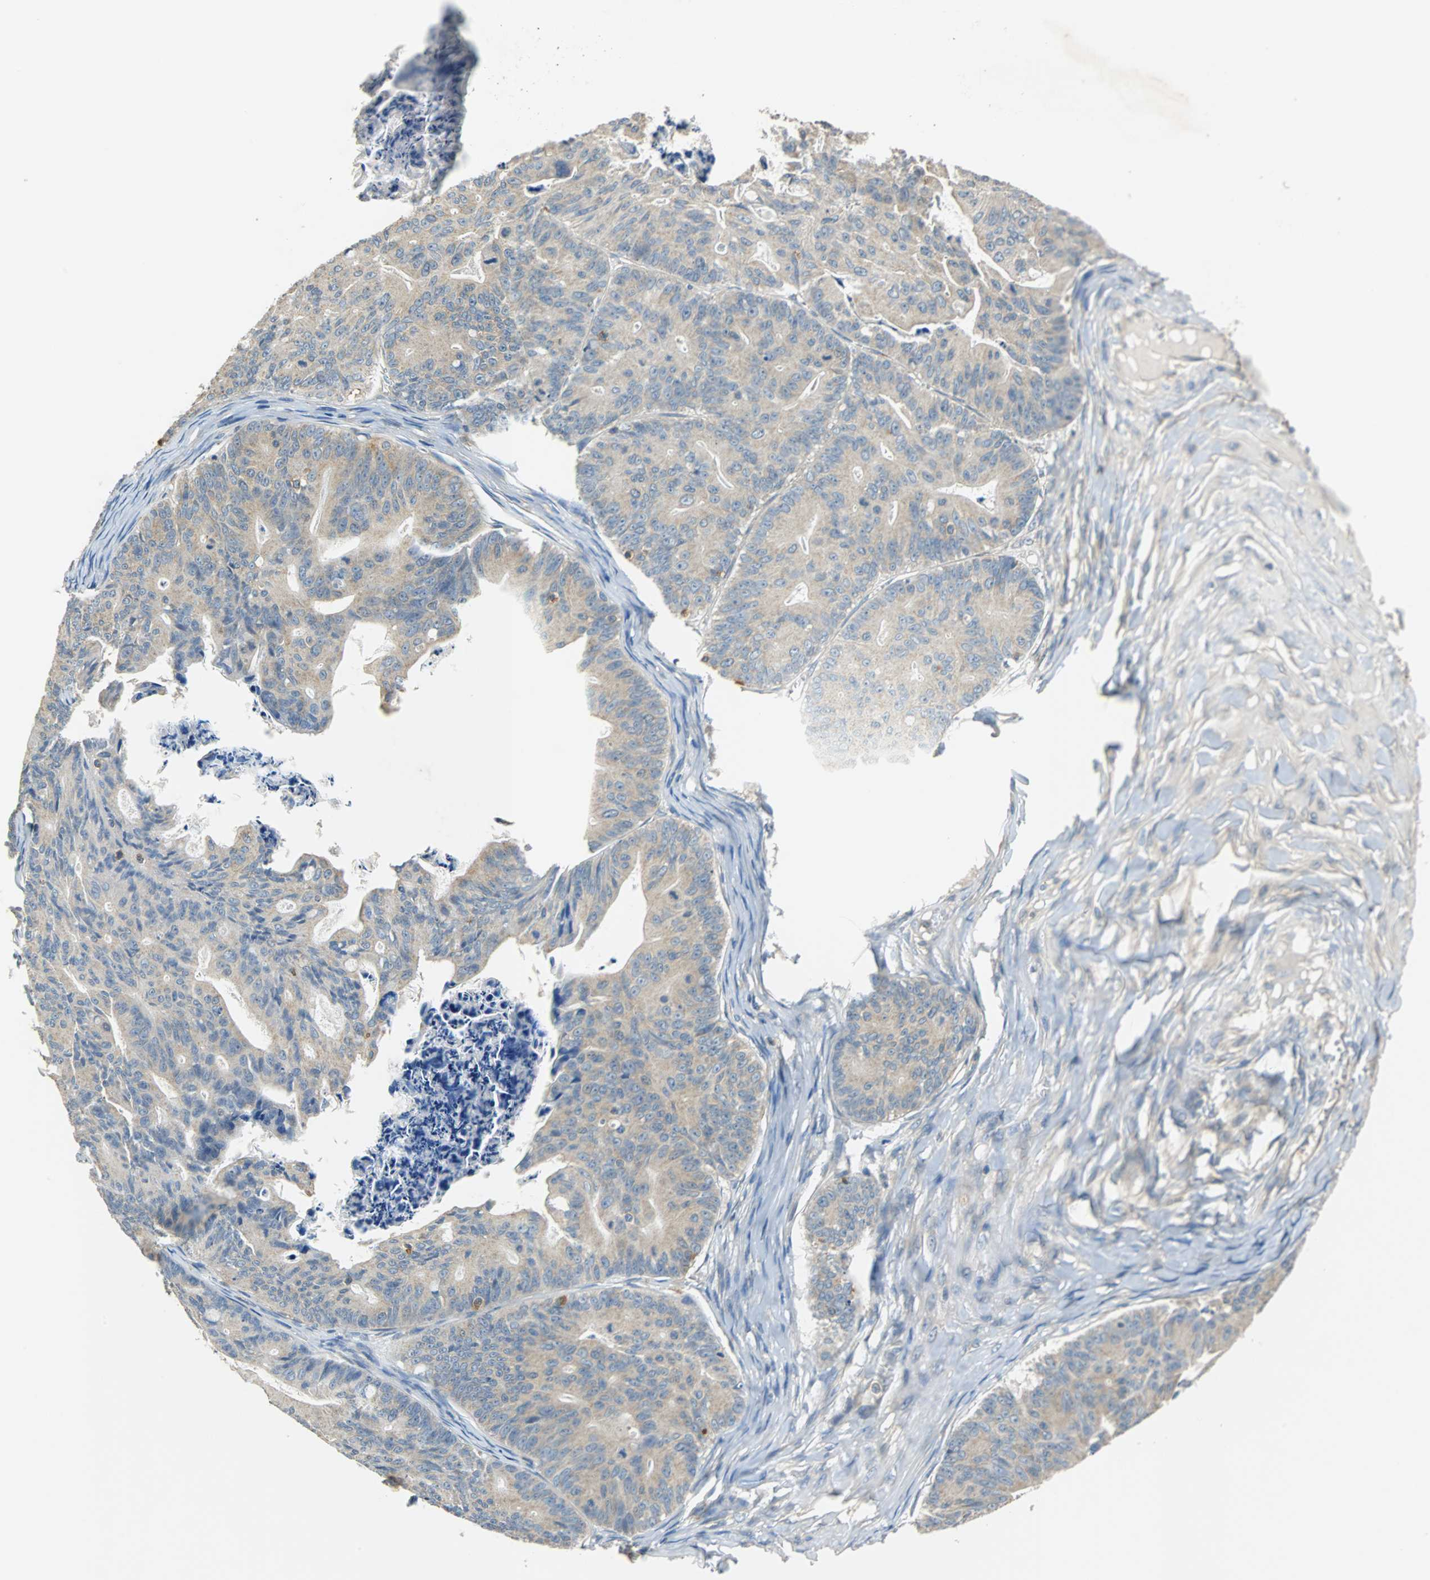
{"staining": {"intensity": "weak", "quantity": ">75%", "location": "cytoplasmic/membranous"}, "tissue": "ovarian cancer", "cell_type": "Tumor cells", "image_type": "cancer", "snomed": [{"axis": "morphology", "description": "Cystadenocarcinoma, mucinous, NOS"}, {"axis": "topography", "description": "Ovary"}], "caption": "The image exhibits immunohistochemical staining of ovarian cancer. There is weak cytoplasmic/membranous positivity is appreciated in approximately >75% of tumor cells.", "gene": "CPA3", "patient": {"sex": "female", "age": 36}}